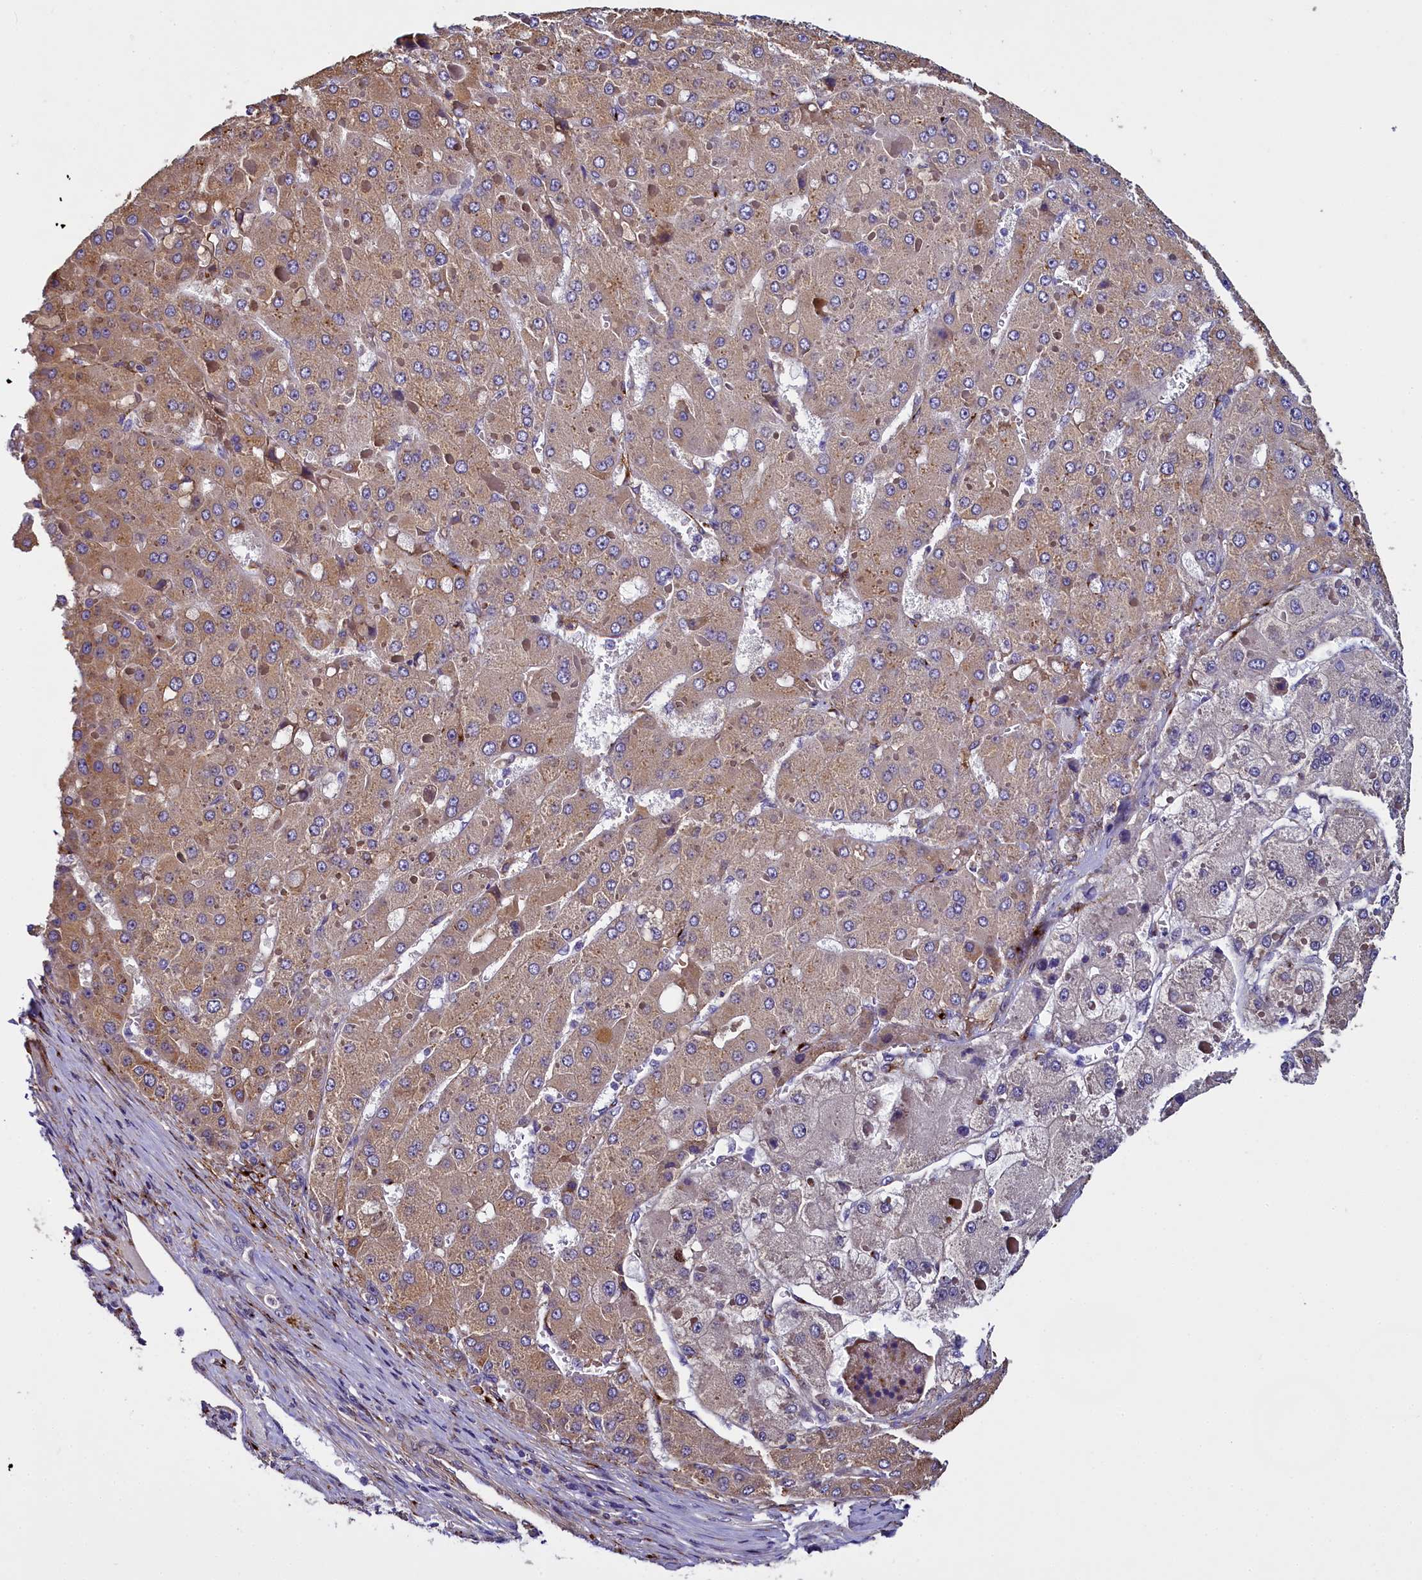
{"staining": {"intensity": "weak", "quantity": "25%-75%", "location": "cytoplasmic/membranous"}, "tissue": "liver cancer", "cell_type": "Tumor cells", "image_type": "cancer", "snomed": [{"axis": "morphology", "description": "Carcinoma, Hepatocellular, NOS"}, {"axis": "topography", "description": "Liver"}], "caption": "IHC photomicrograph of hepatocellular carcinoma (liver) stained for a protein (brown), which reveals low levels of weak cytoplasmic/membranous expression in approximately 25%-75% of tumor cells.", "gene": "MRC2", "patient": {"sex": "female", "age": 73}}